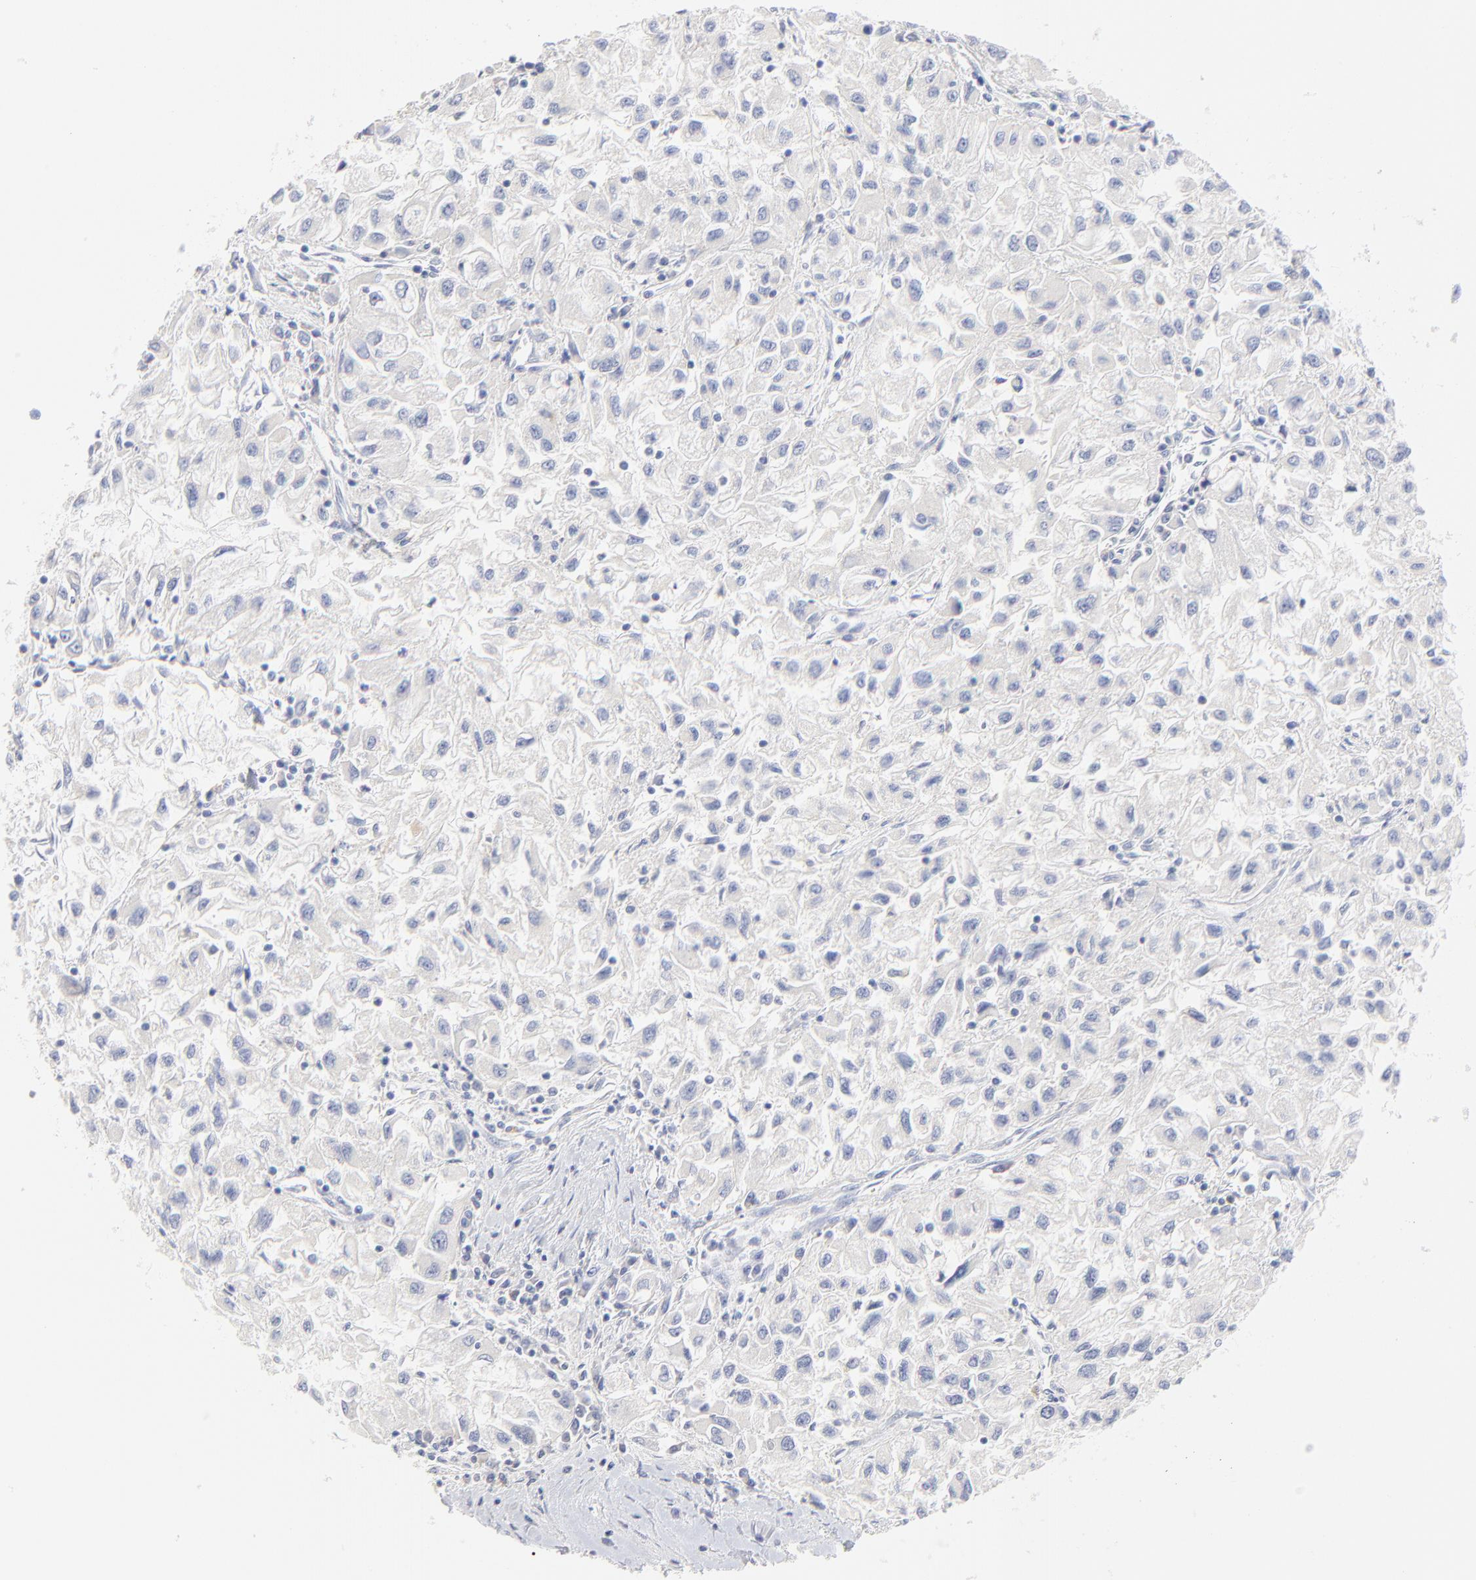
{"staining": {"intensity": "negative", "quantity": "none", "location": "none"}, "tissue": "renal cancer", "cell_type": "Tumor cells", "image_type": "cancer", "snomed": [{"axis": "morphology", "description": "Adenocarcinoma, NOS"}, {"axis": "topography", "description": "Kidney"}], "caption": "Micrograph shows no significant protein staining in tumor cells of adenocarcinoma (renal). The staining is performed using DAB brown chromogen with nuclei counter-stained in using hematoxylin.", "gene": "SULT4A1", "patient": {"sex": "male", "age": 59}}